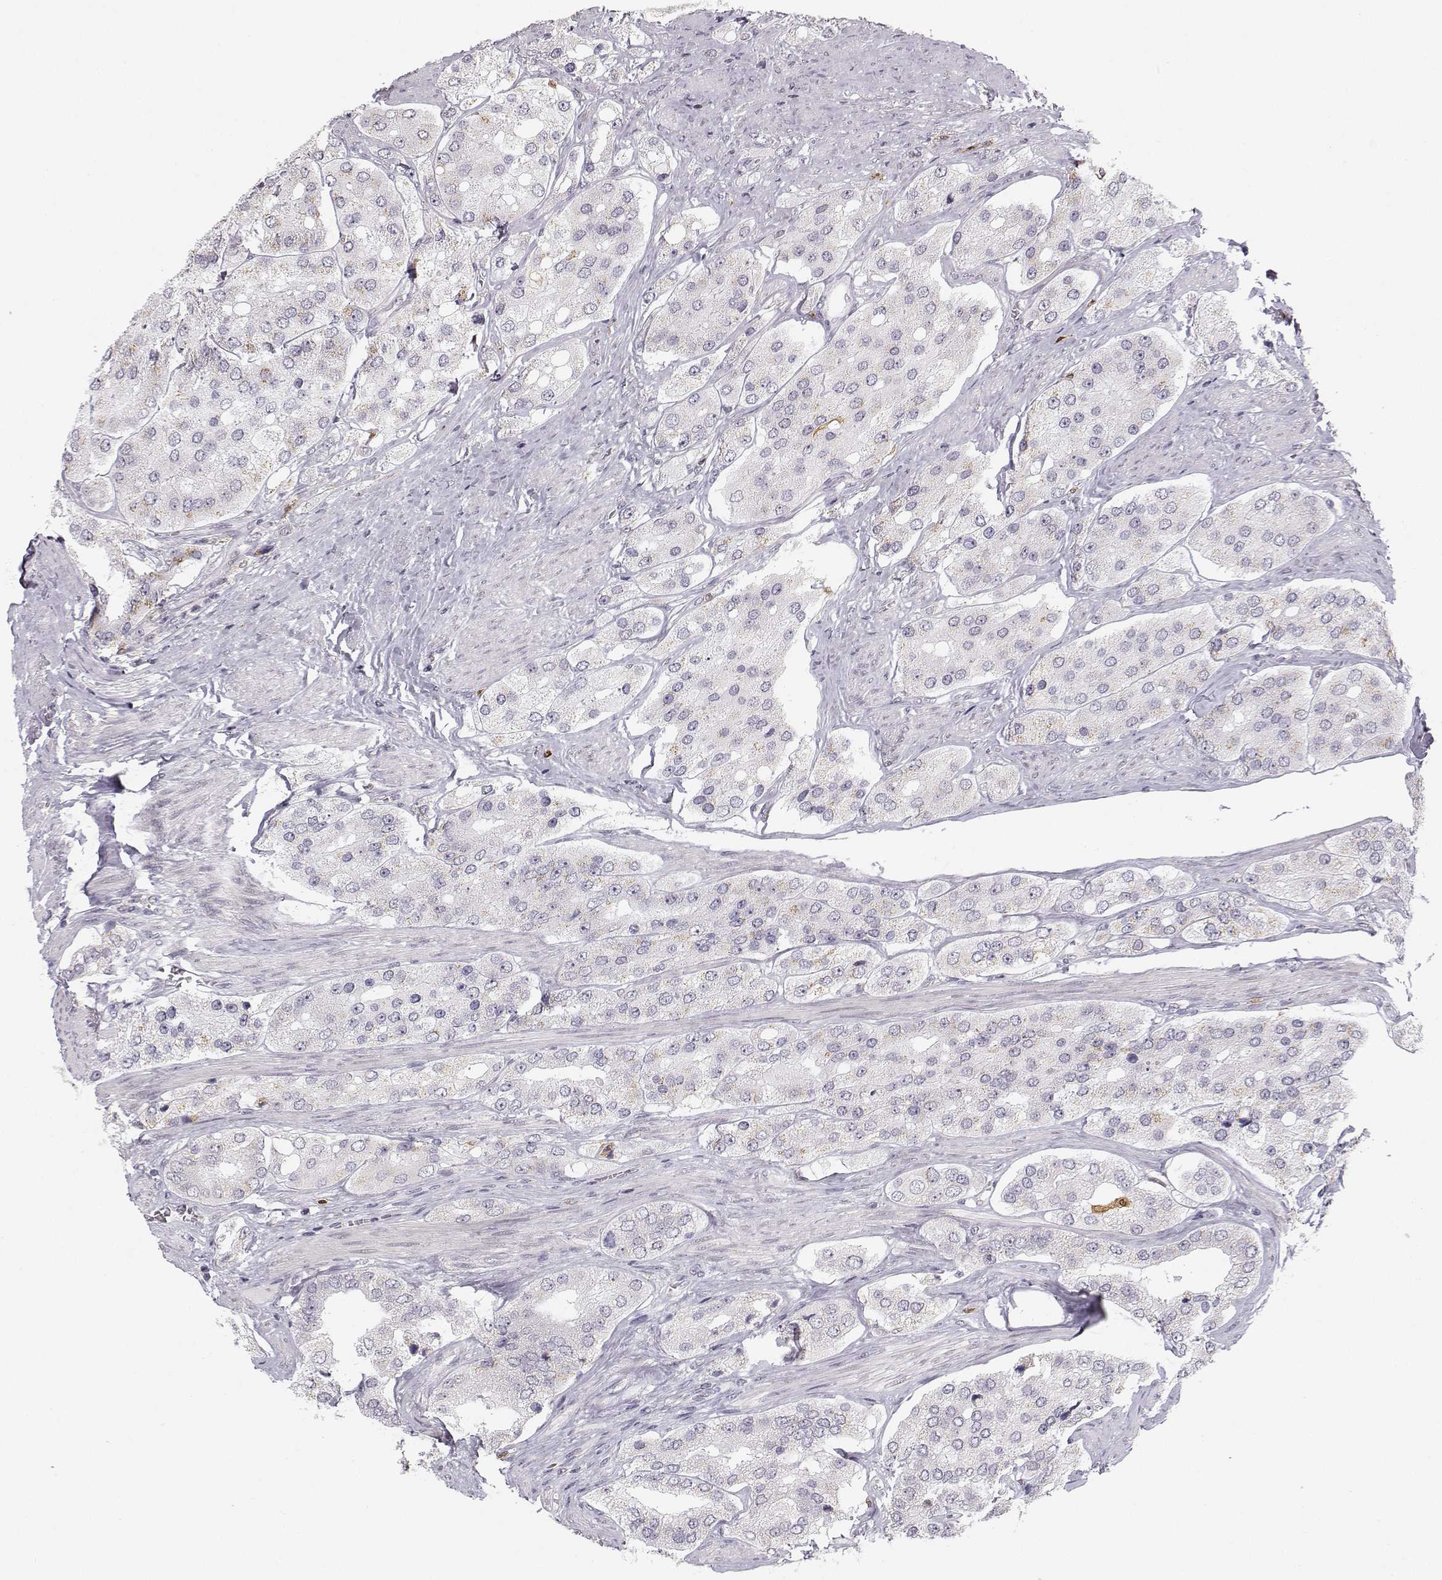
{"staining": {"intensity": "weak", "quantity": "<25%", "location": "cytoplasmic/membranous"}, "tissue": "prostate cancer", "cell_type": "Tumor cells", "image_type": "cancer", "snomed": [{"axis": "morphology", "description": "Adenocarcinoma, Low grade"}, {"axis": "topography", "description": "Prostate"}], "caption": "Immunohistochemistry (IHC) image of low-grade adenocarcinoma (prostate) stained for a protein (brown), which shows no positivity in tumor cells.", "gene": "HTR7", "patient": {"sex": "male", "age": 69}}